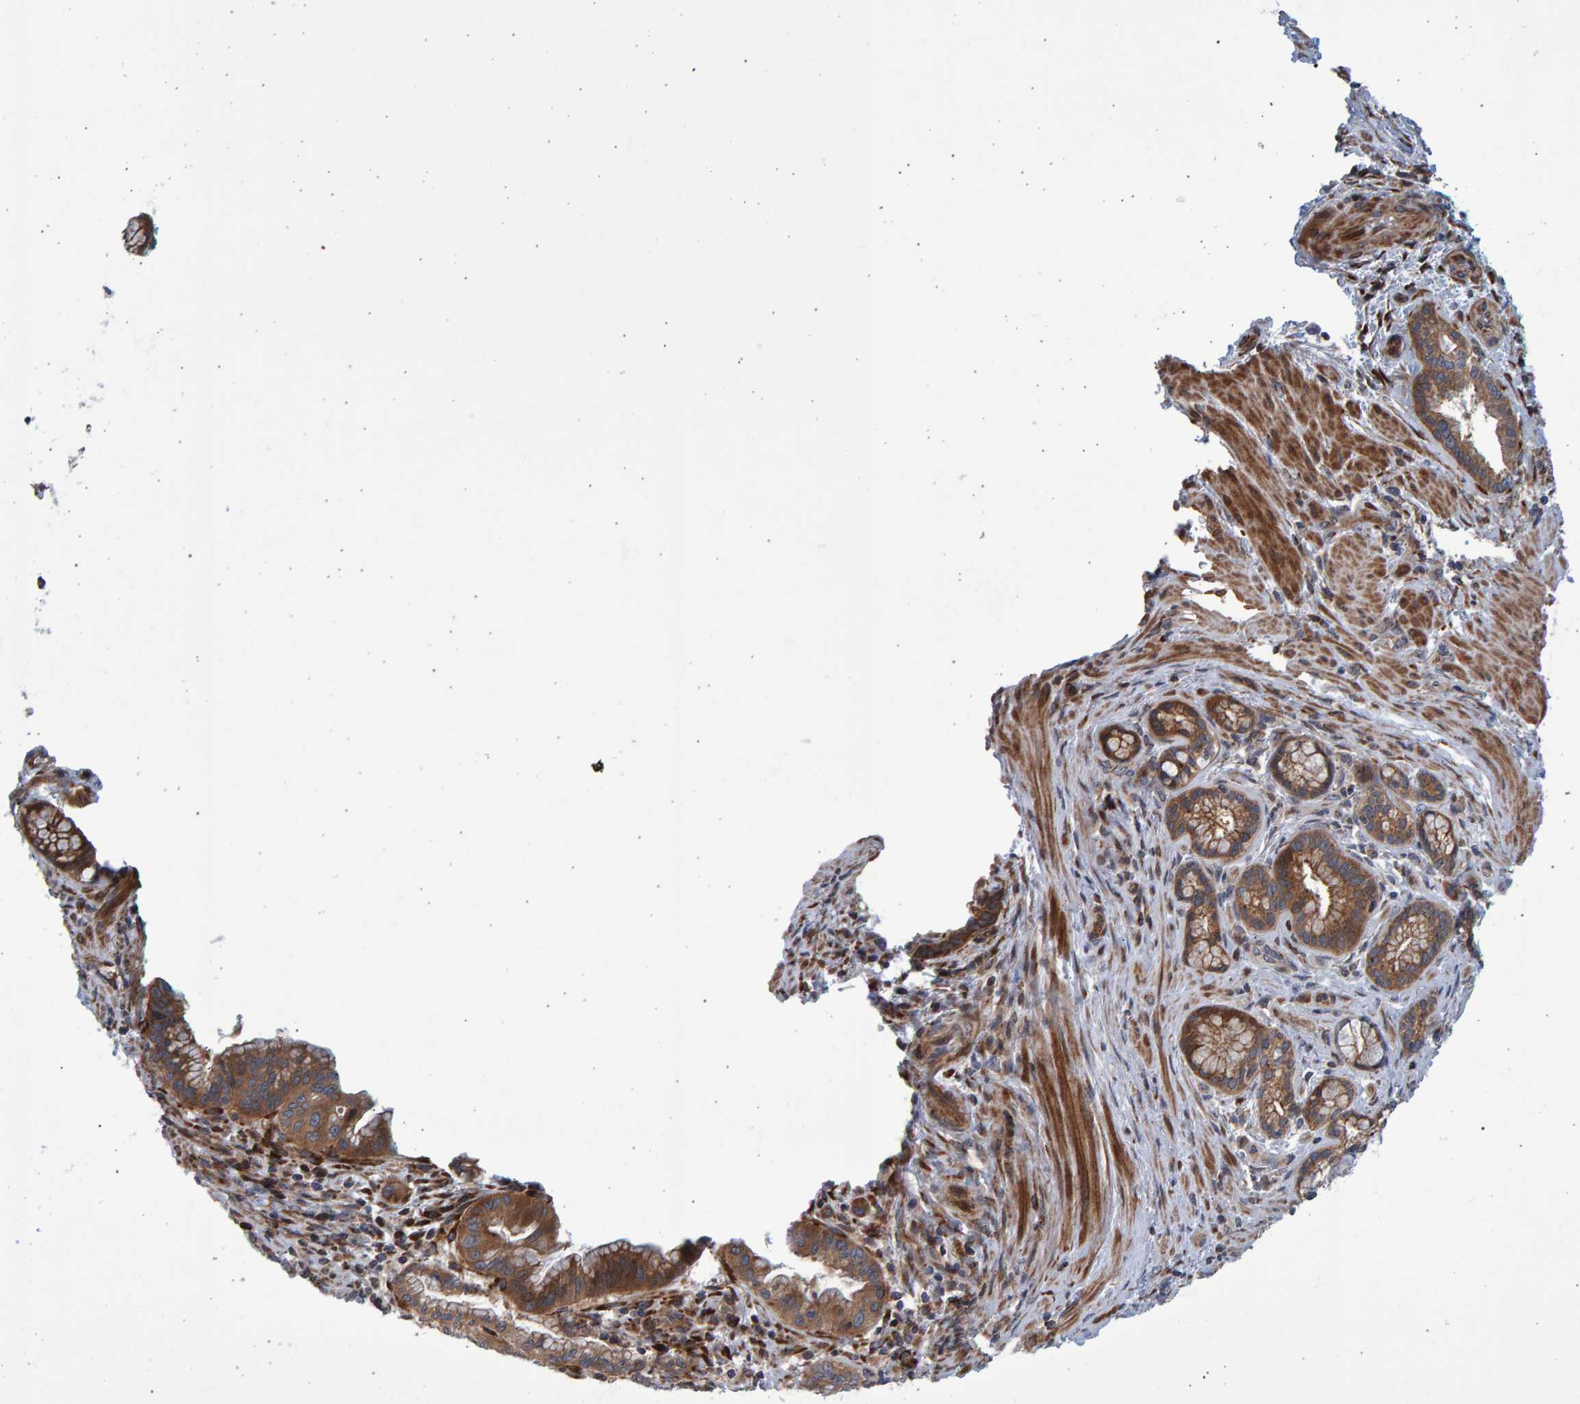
{"staining": {"intensity": "moderate", "quantity": ">75%", "location": "cytoplasmic/membranous"}, "tissue": "pancreatic cancer", "cell_type": "Tumor cells", "image_type": "cancer", "snomed": [{"axis": "morphology", "description": "Adenocarcinoma, NOS"}, {"axis": "topography", "description": "Pancreas"}], "caption": "Approximately >75% of tumor cells in human pancreatic adenocarcinoma display moderate cytoplasmic/membranous protein staining as visualized by brown immunohistochemical staining.", "gene": "LRBA", "patient": {"sex": "female", "age": 64}}